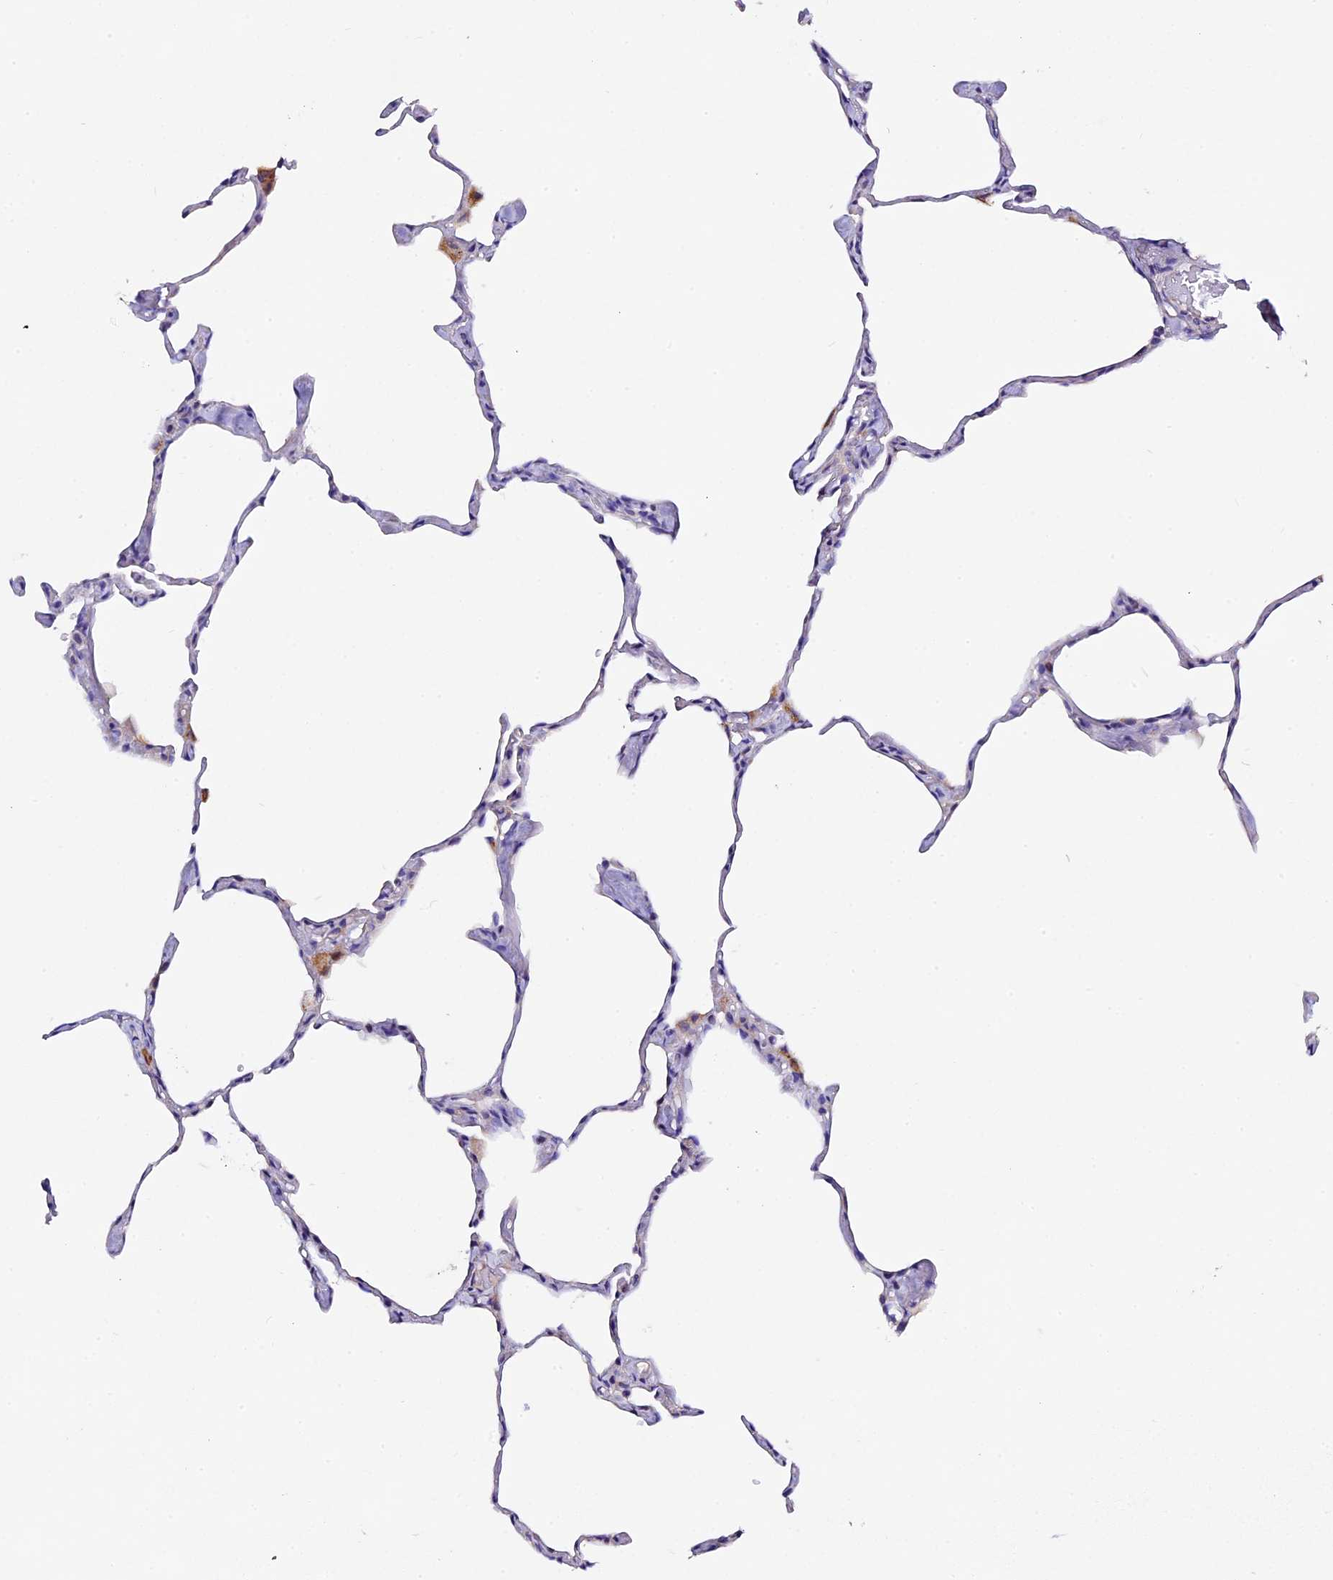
{"staining": {"intensity": "negative", "quantity": "none", "location": "none"}, "tissue": "lung", "cell_type": "Alveolar cells", "image_type": "normal", "snomed": [{"axis": "morphology", "description": "Normal tissue, NOS"}, {"axis": "topography", "description": "Lung"}], "caption": "There is no significant positivity in alveolar cells of lung. (Brightfield microscopy of DAB immunohistochemistry (IHC) at high magnification).", "gene": "FBXW9", "patient": {"sex": "male", "age": 65}}